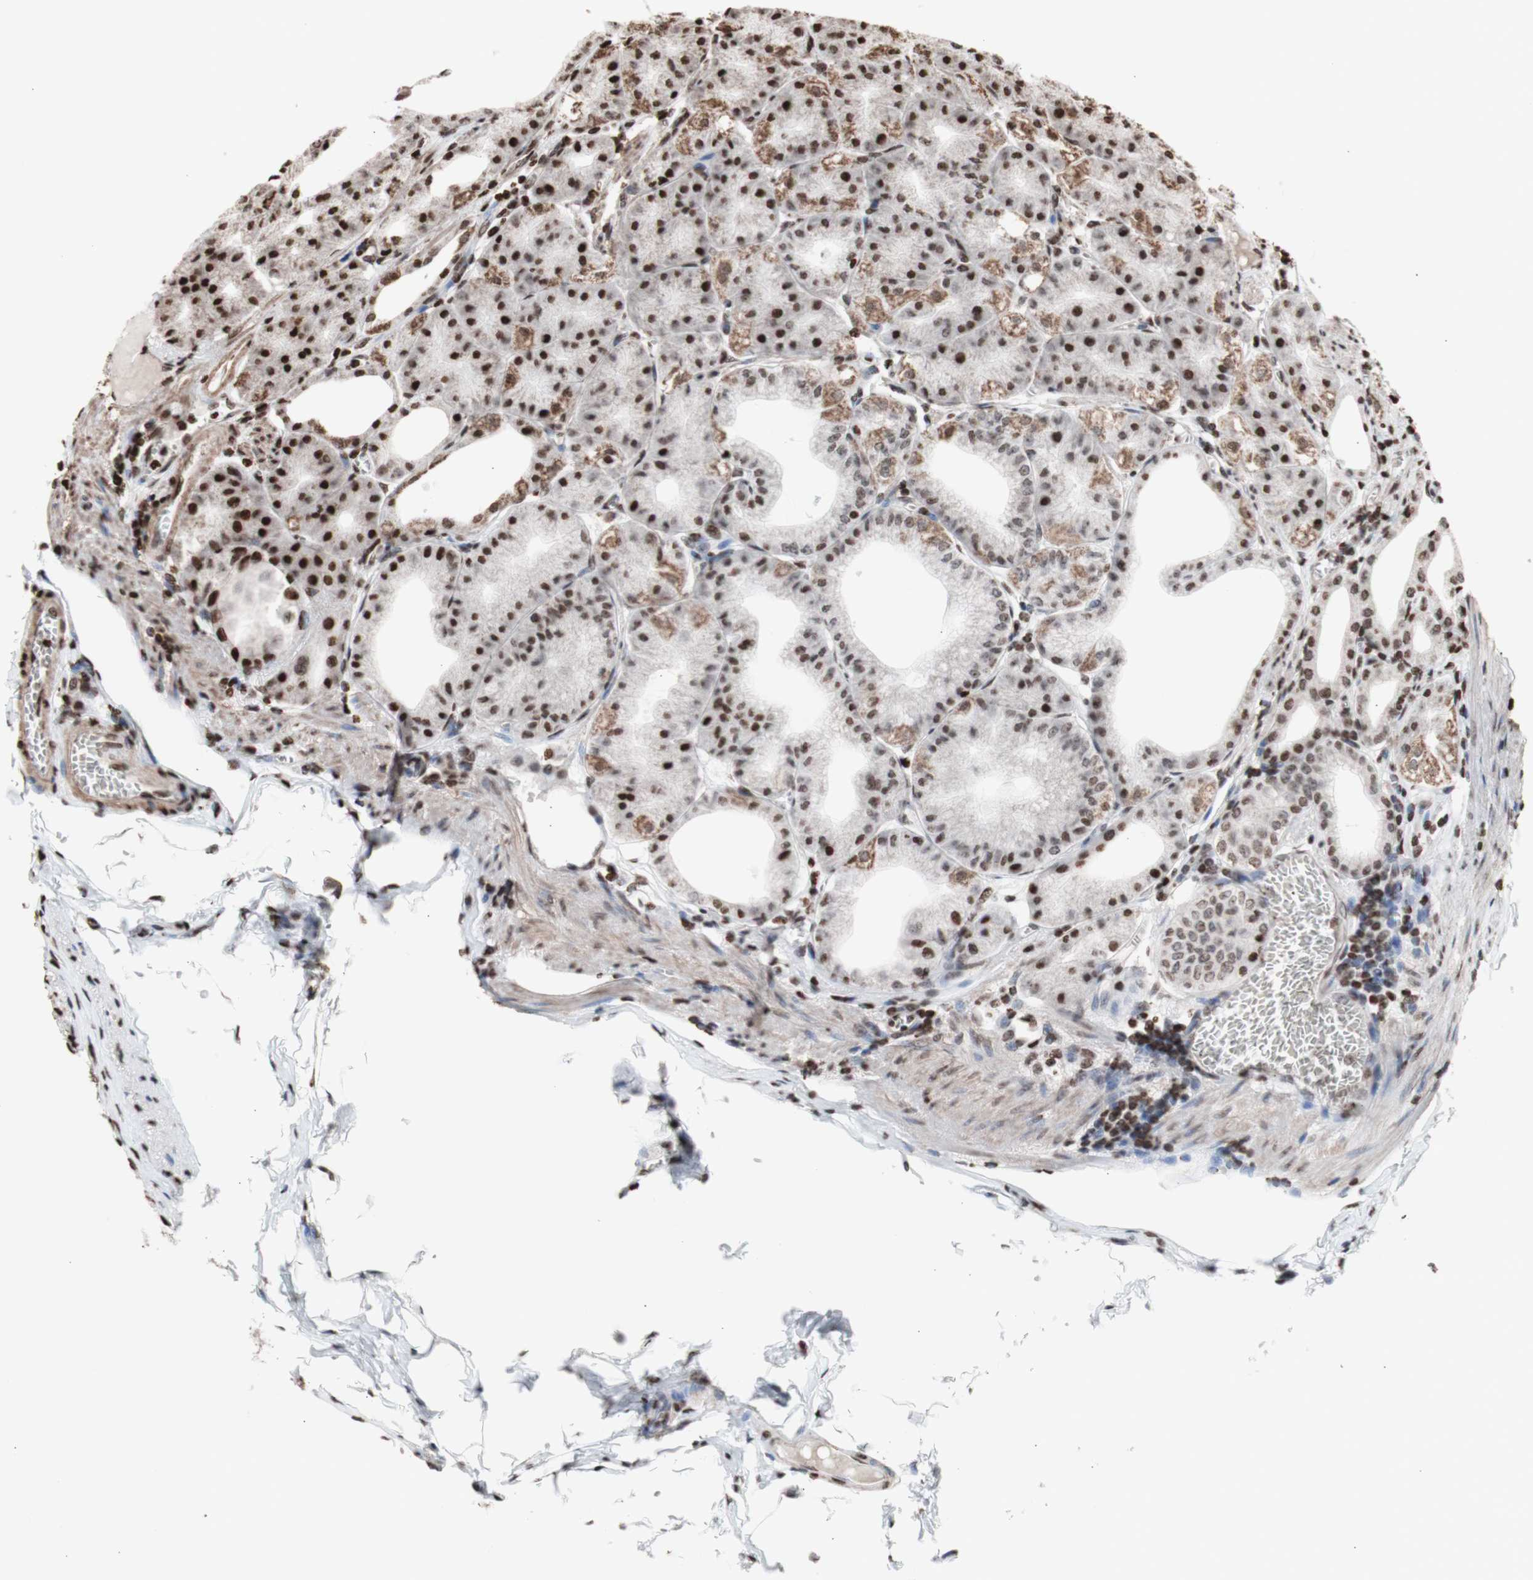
{"staining": {"intensity": "moderate", "quantity": ">75%", "location": "cytoplasmic/membranous,nuclear"}, "tissue": "stomach", "cell_type": "Glandular cells", "image_type": "normal", "snomed": [{"axis": "morphology", "description": "Normal tissue, NOS"}, {"axis": "topography", "description": "Stomach, lower"}], "caption": "A photomicrograph of human stomach stained for a protein shows moderate cytoplasmic/membranous,nuclear brown staining in glandular cells. The staining was performed using DAB (3,3'-diaminobenzidine), with brown indicating positive protein expression. Nuclei are stained blue with hematoxylin.", "gene": "SNAI2", "patient": {"sex": "male", "age": 71}}